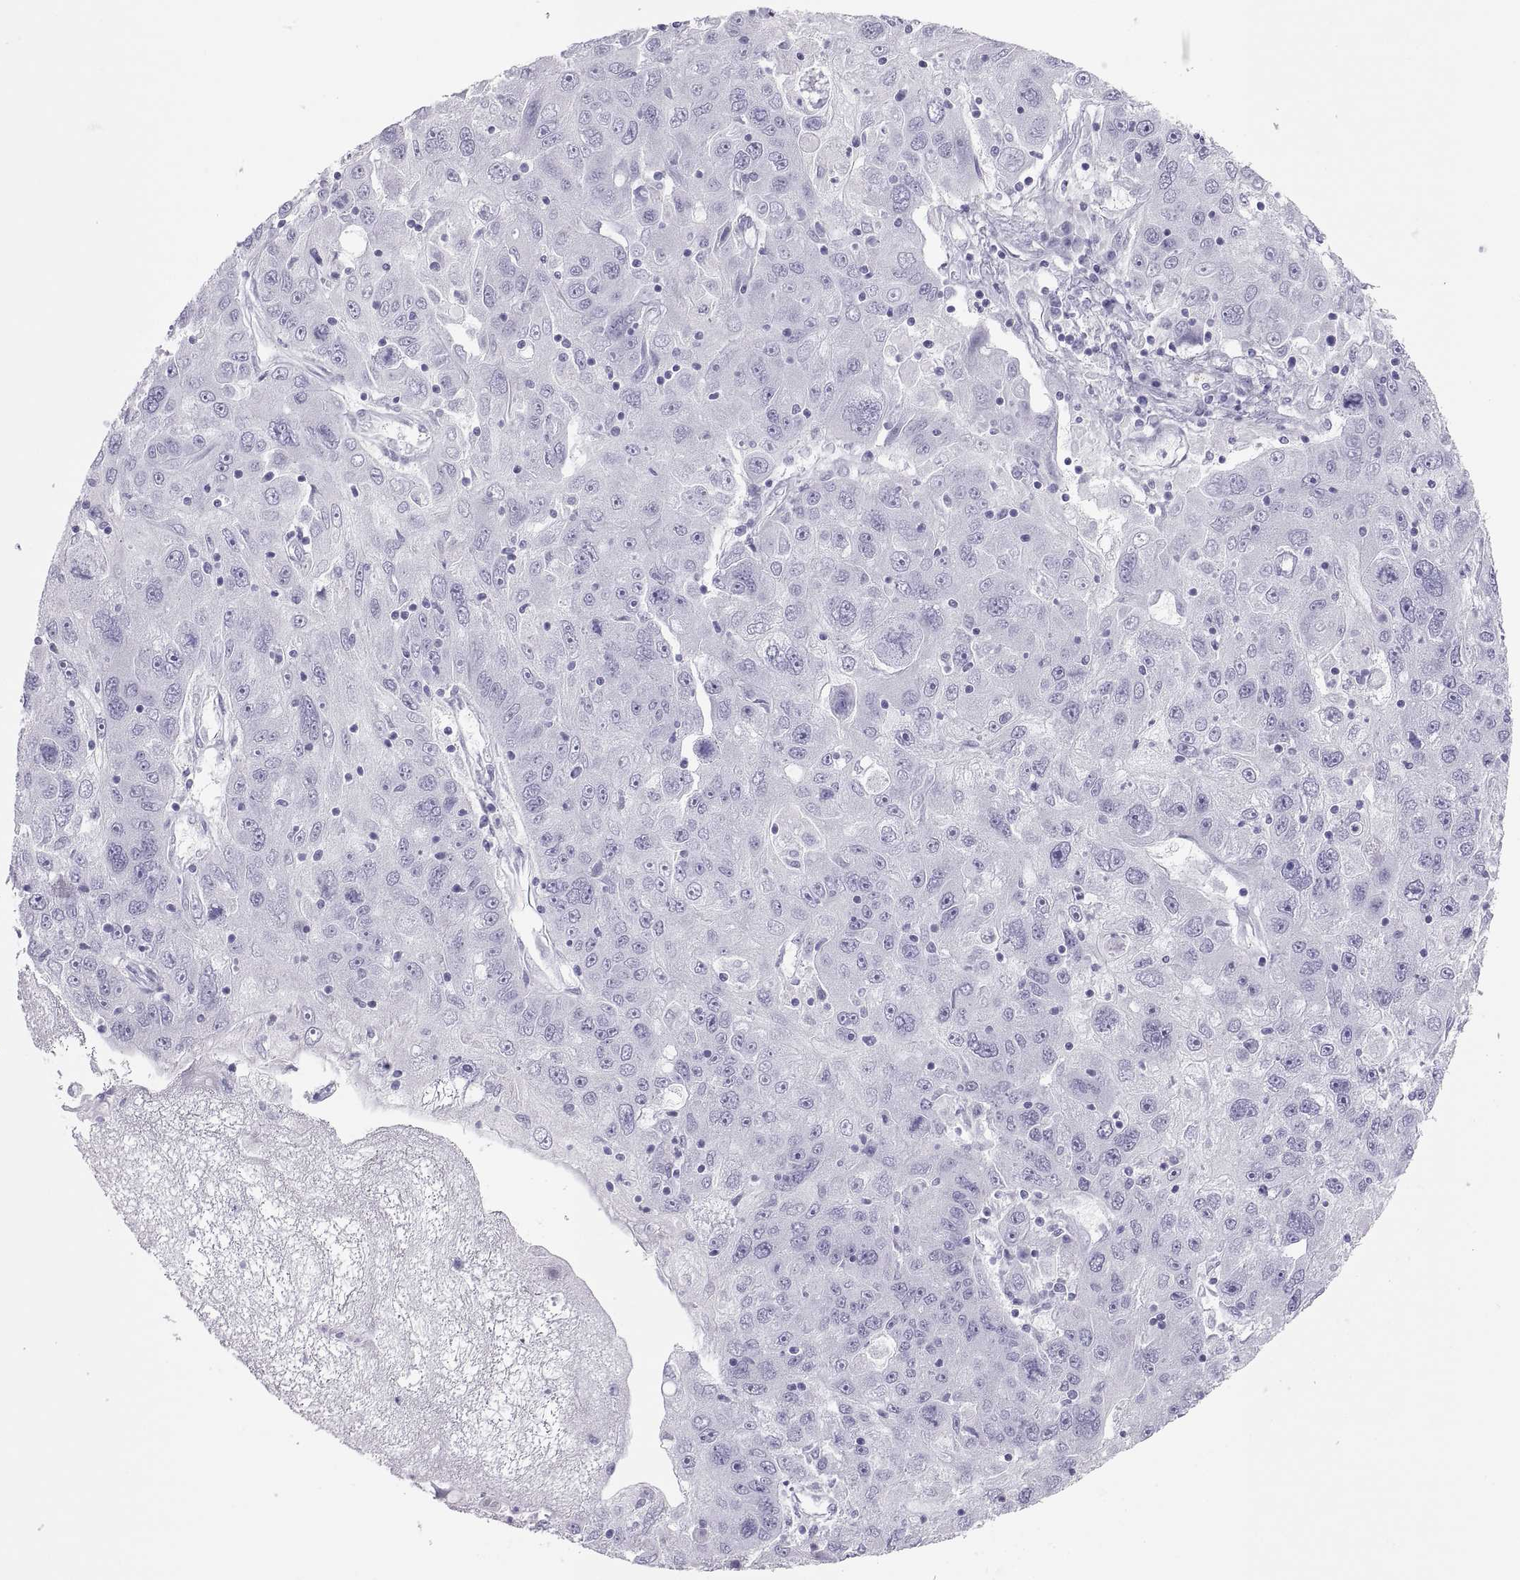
{"staining": {"intensity": "negative", "quantity": "none", "location": "none"}, "tissue": "stomach cancer", "cell_type": "Tumor cells", "image_type": "cancer", "snomed": [{"axis": "morphology", "description": "Adenocarcinoma, NOS"}, {"axis": "topography", "description": "Stomach"}], "caption": "The micrograph exhibits no staining of tumor cells in adenocarcinoma (stomach).", "gene": "SEMG1", "patient": {"sex": "male", "age": 56}}